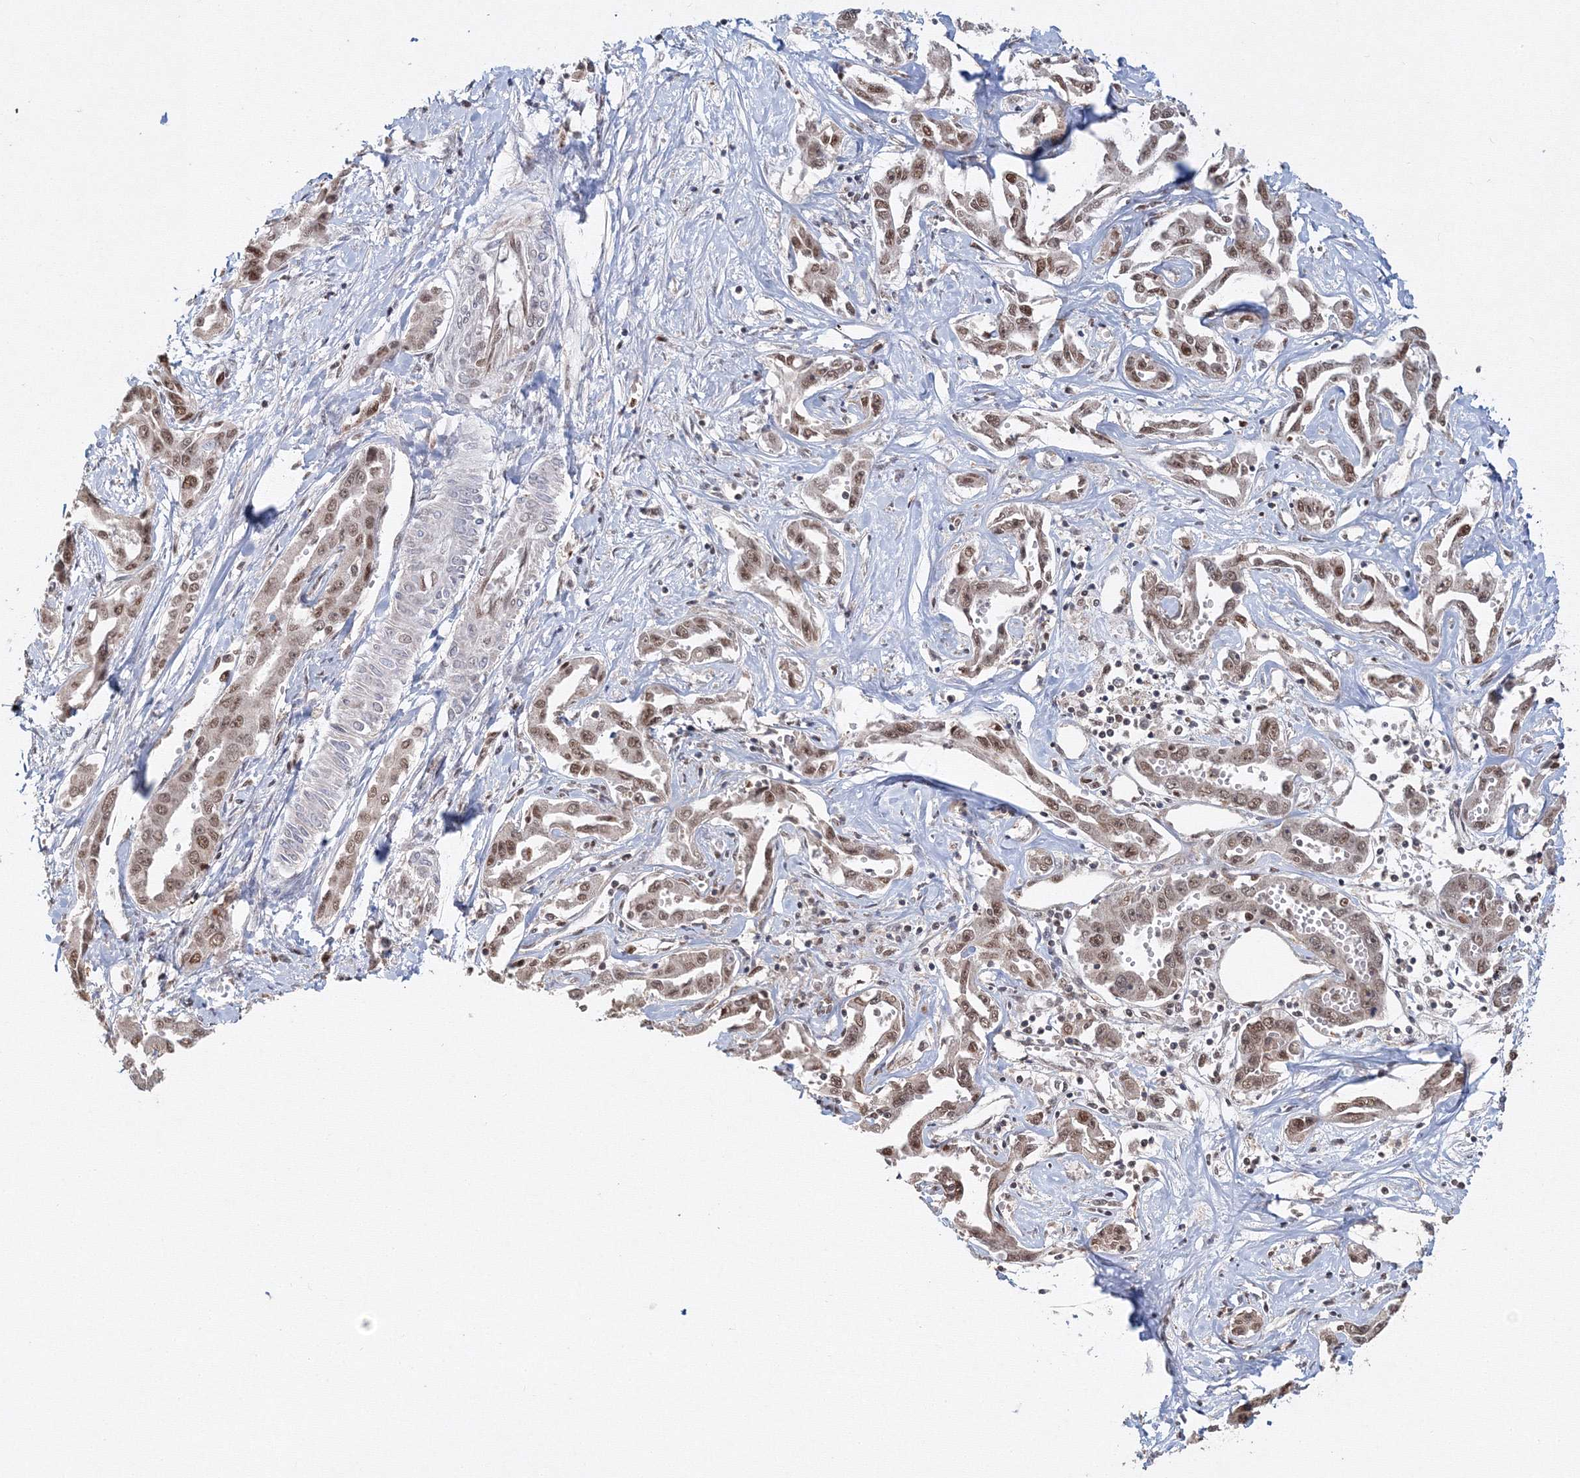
{"staining": {"intensity": "moderate", "quantity": ">75%", "location": "nuclear"}, "tissue": "liver cancer", "cell_type": "Tumor cells", "image_type": "cancer", "snomed": [{"axis": "morphology", "description": "Cholangiocarcinoma"}, {"axis": "topography", "description": "Liver"}], "caption": "Cholangiocarcinoma (liver) tissue demonstrates moderate nuclear expression in approximately >75% of tumor cells, visualized by immunohistochemistry.", "gene": "IWS1", "patient": {"sex": "male", "age": 59}}